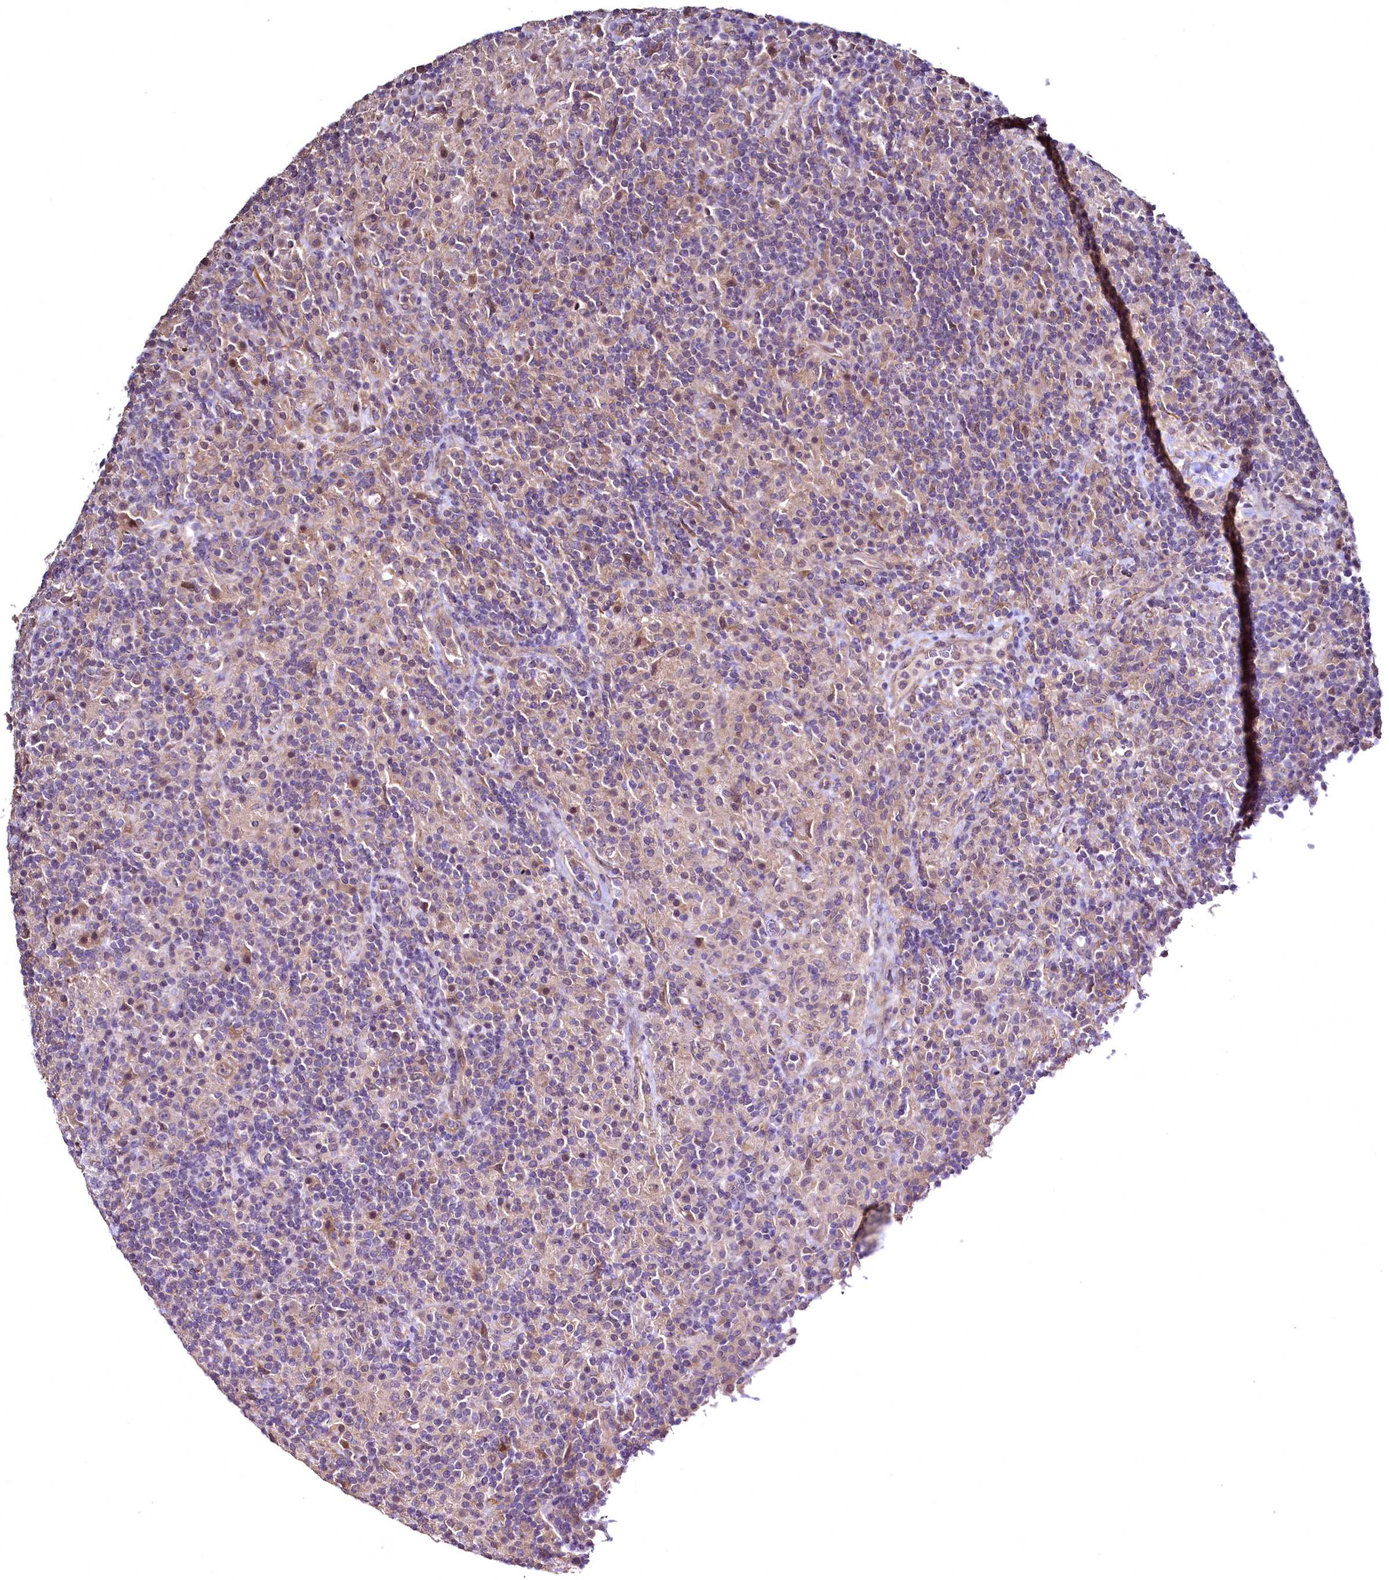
{"staining": {"intensity": "weak", "quantity": "25%-75%", "location": "cytoplasmic/membranous"}, "tissue": "lymphoma", "cell_type": "Tumor cells", "image_type": "cancer", "snomed": [{"axis": "morphology", "description": "Hodgkin's disease, NOS"}, {"axis": "topography", "description": "Lymph node"}], "caption": "Brown immunohistochemical staining in human lymphoma demonstrates weak cytoplasmic/membranous staining in about 25%-75% of tumor cells. The staining was performed using DAB to visualize the protein expression in brown, while the nuclei were stained in blue with hematoxylin (Magnification: 20x).", "gene": "TBCEL", "patient": {"sex": "male", "age": 70}}